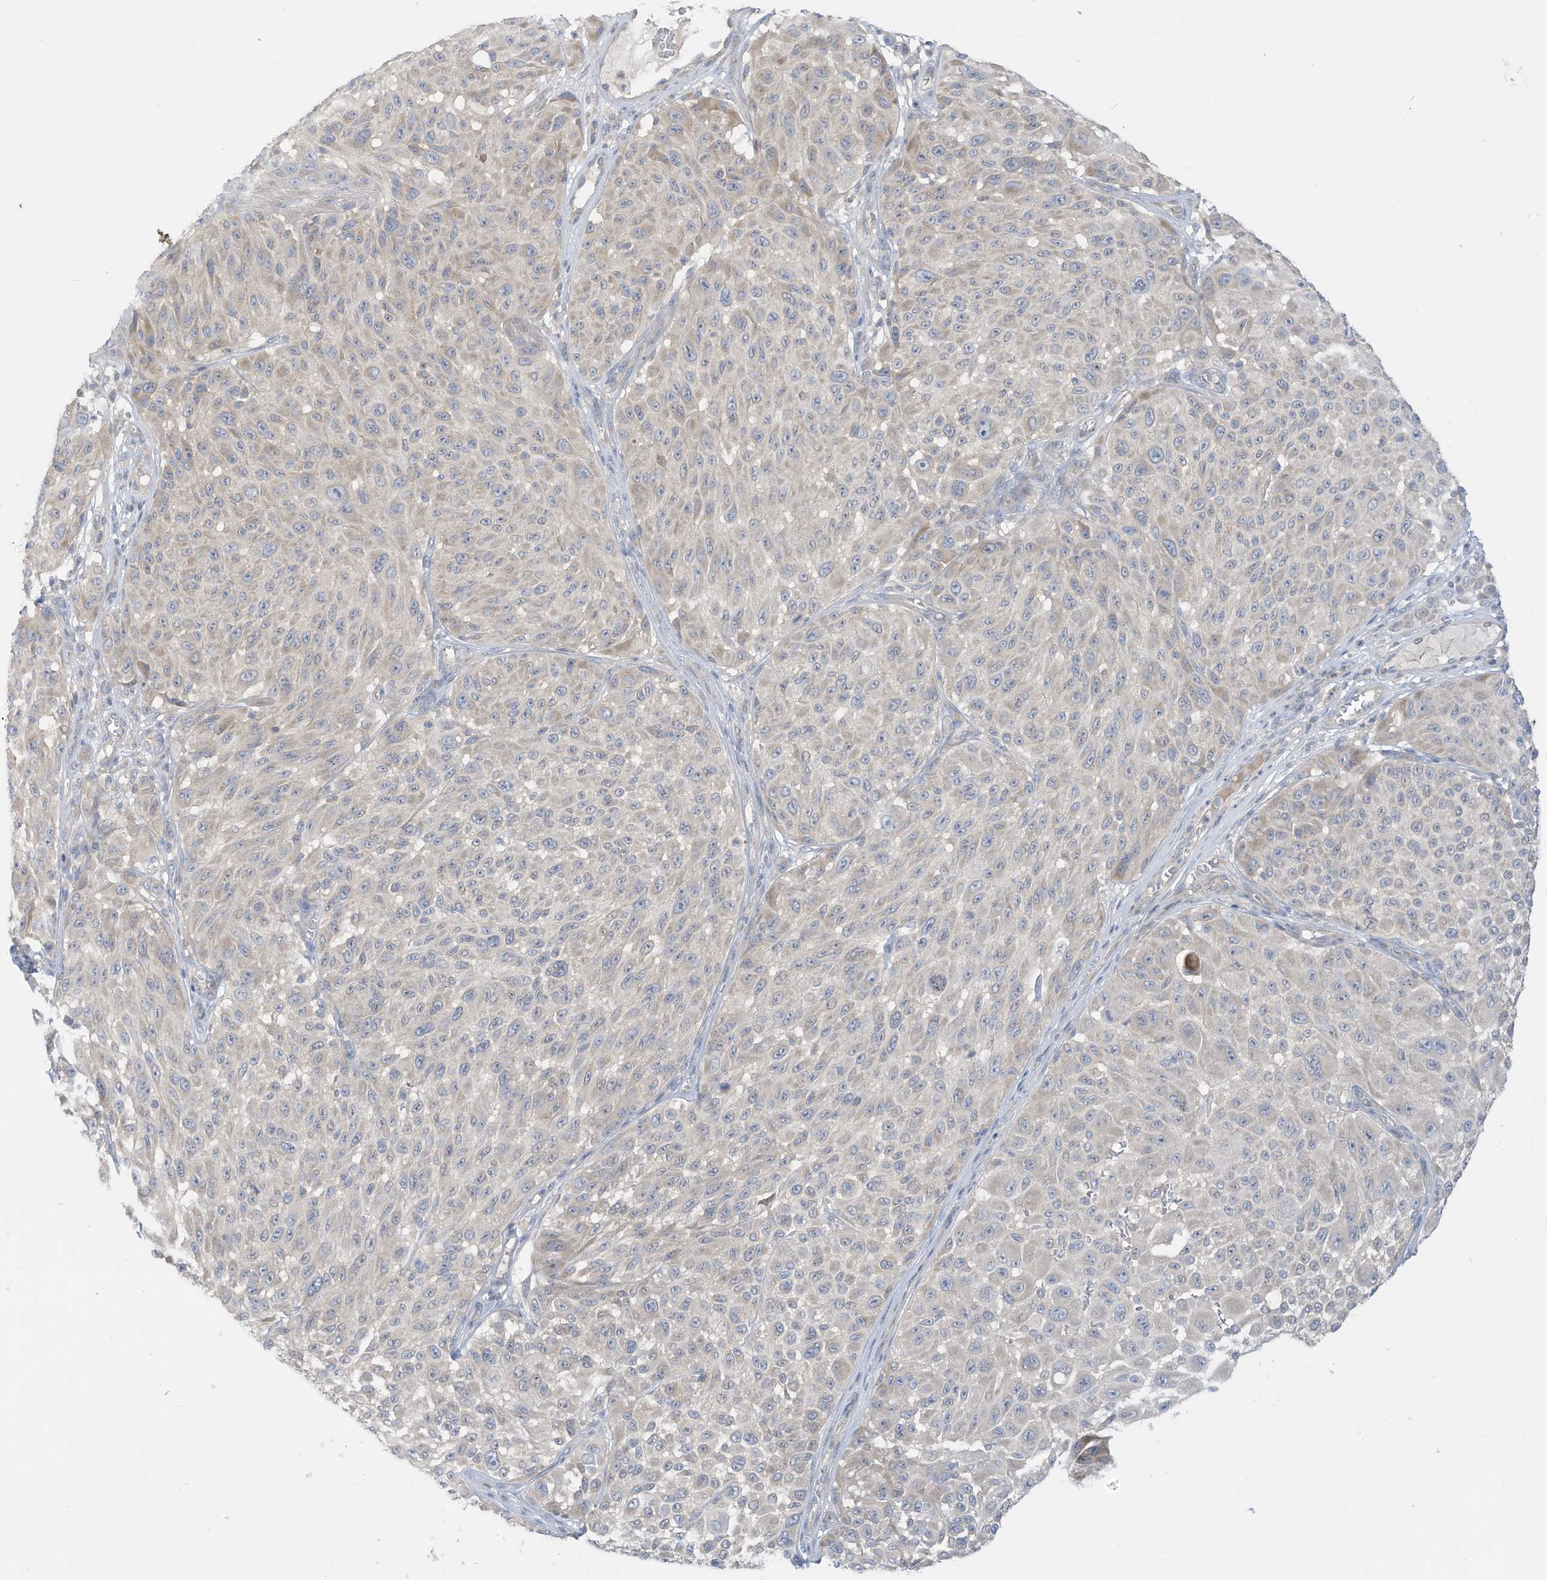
{"staining": {"intensity": "negative", "quantity": "none", "location": "none"}, "tissue": "melanoma", "cell_type": "Tumor cells", "image_type": "cancer", "snomed": [{"axis": "morphology", "description": "Malignant melanoma, NOS"}, {"axis": "topography", "description": "Skin"}], "caption": "Tumor cells show no significant protein expression in melanoma.", "gene": "LRRN2", "patient": {"sex": "male", "age": 83}}